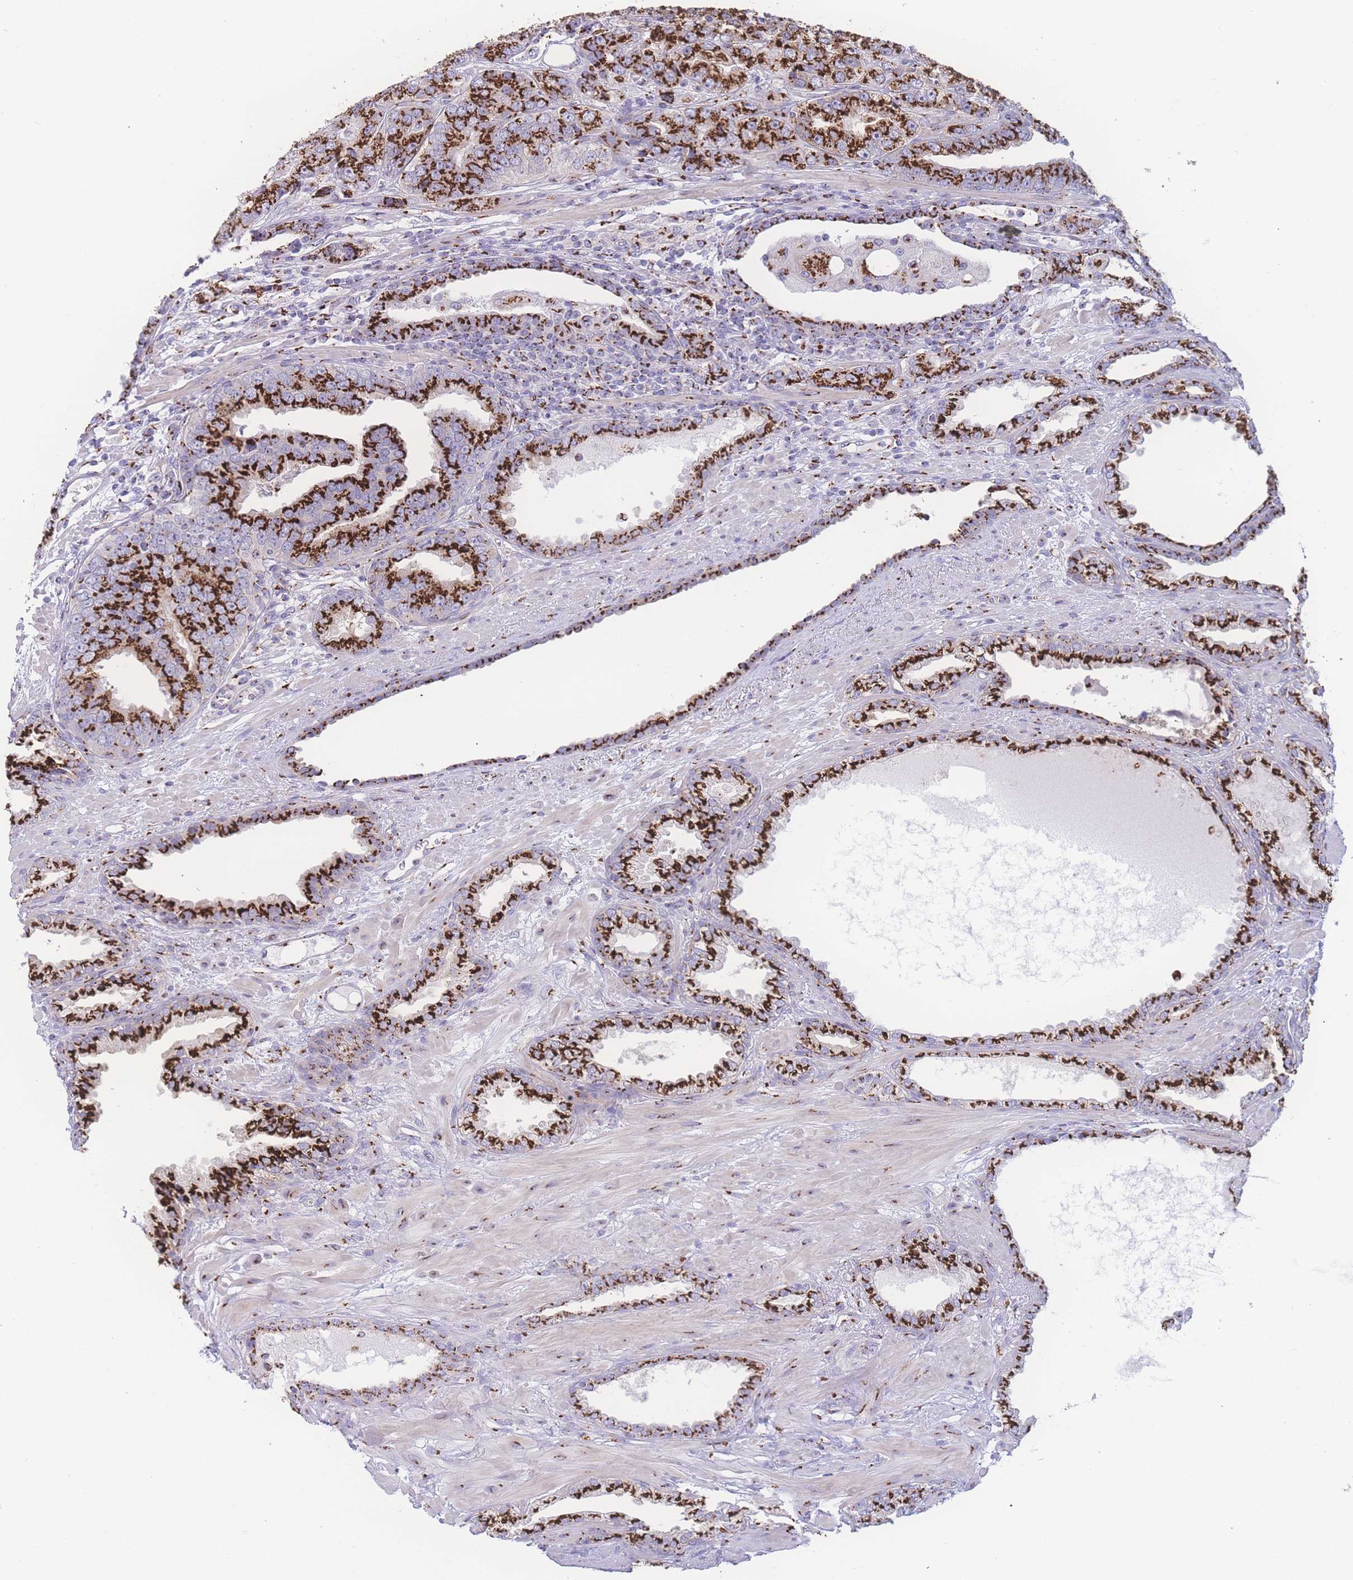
{"staining": {"intensity": "strong", "quantity": ">75%", "location": "cytoplasmic/membranous"}, "tissue": "prostate cancer", "cell_type": "Tumor cells", "image_type": "cancer", "snomed": [{"axis": "morphology", "description": "Adenocarcinoma, High grade"}, {"axis": "topography", "description": "Prostate"}], "caption": "Immunohistochemistry image of neoplastic tissue: prostate cancer (high-grade adenocarcinoma) stained using immunohistochemistry reveals high levels of strong protein expression localized specifically in the cytoplasmic/membranous of tumor cells, appearing as a cytoplasmic/membranous brown color.", "gene": "GOLM2", "patient": {"sex": "male", "age": 71}}